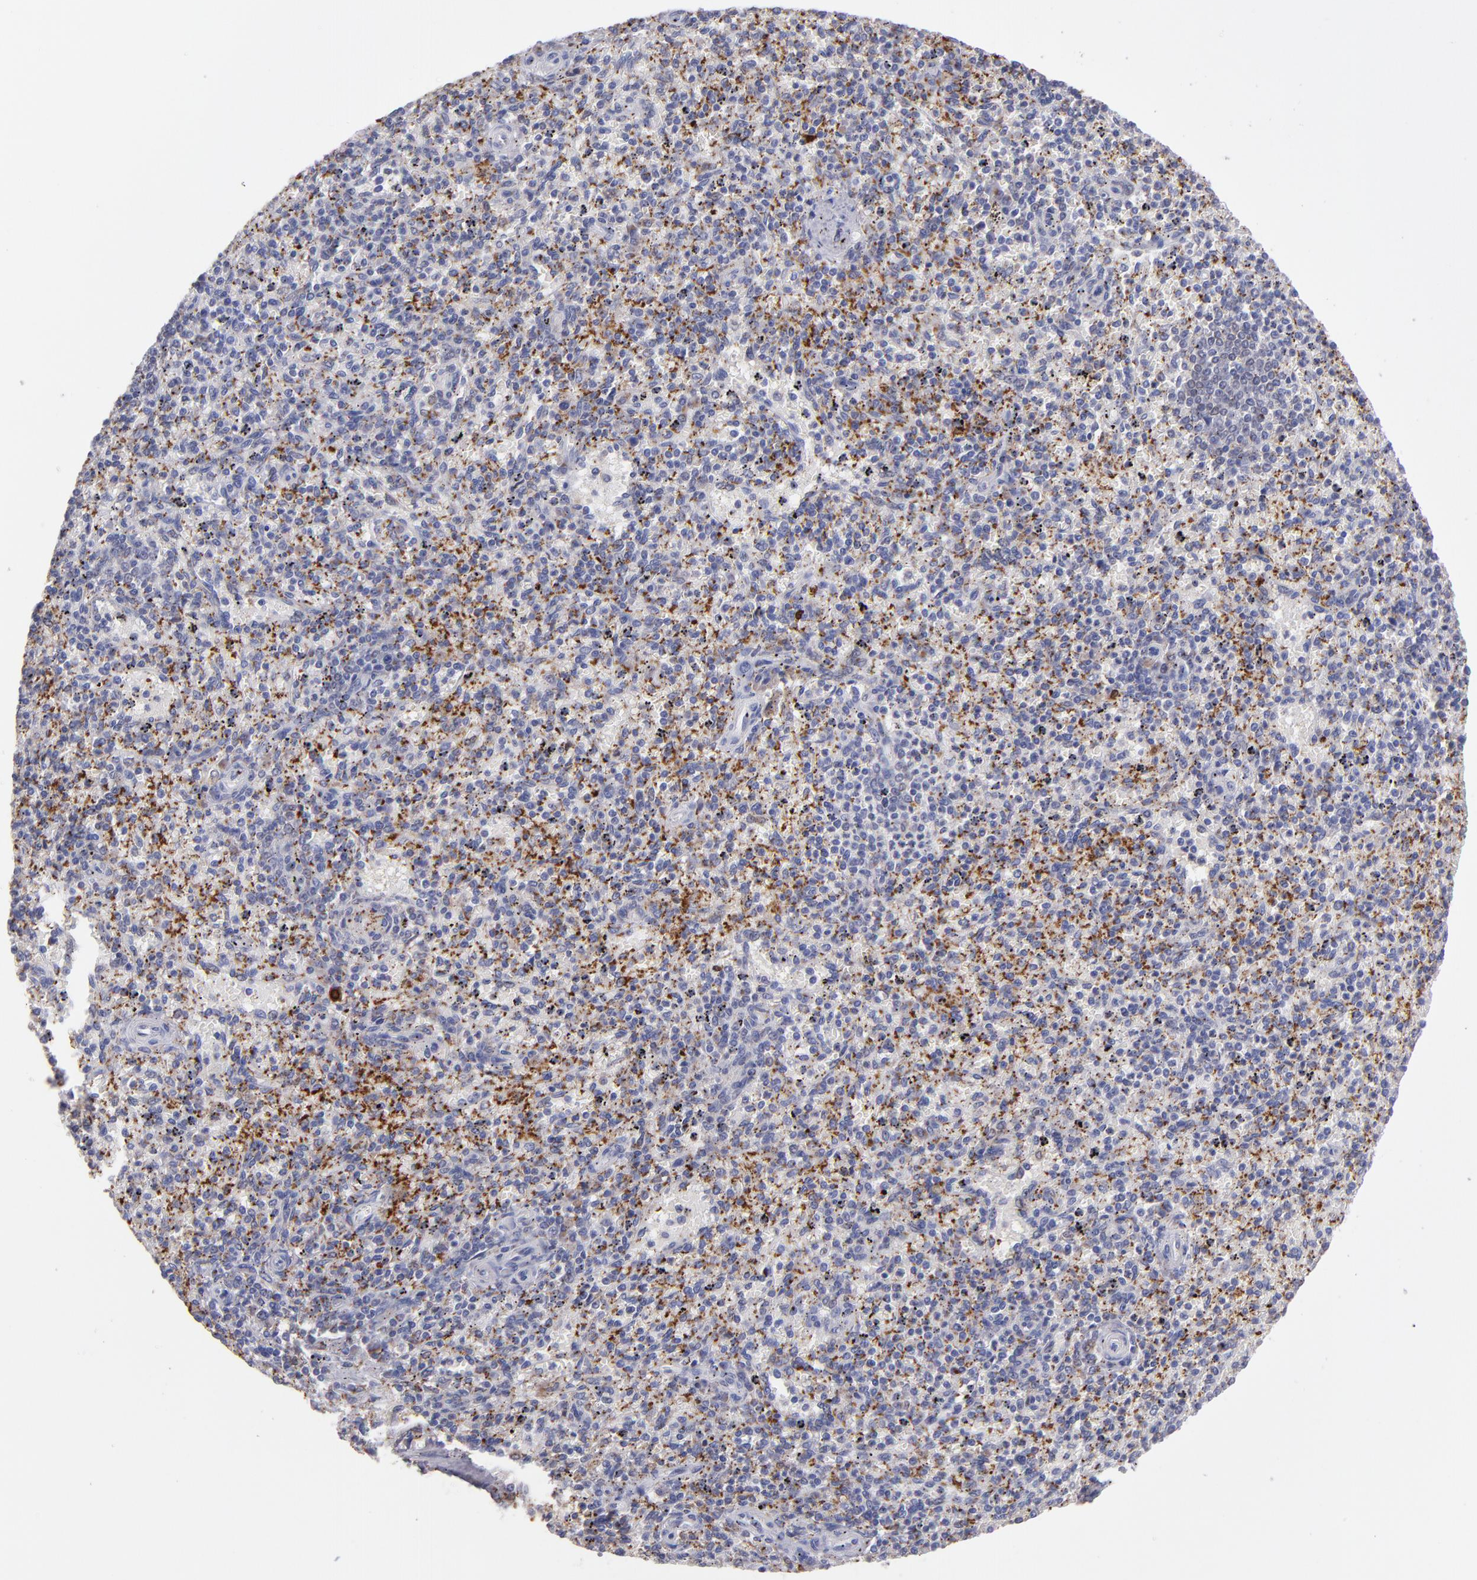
{"staining": {"intensity": "negative", "quantity": "none", "location": "none"}, "tissue": "spleen", "cell_type": "Cells in red pulp", "image_type": "normal", "snomed": [{"axis": "morphology", "description": "Normal tissue, NOS"}, {"axis": "topography", "description": "Spleen"}], "caption": "Photomicrograph shows no significant protein expression in cells in red pulp of benign spleen.", "gene": "PTGS1", "patient": {"sex": "male", "age": 72}}